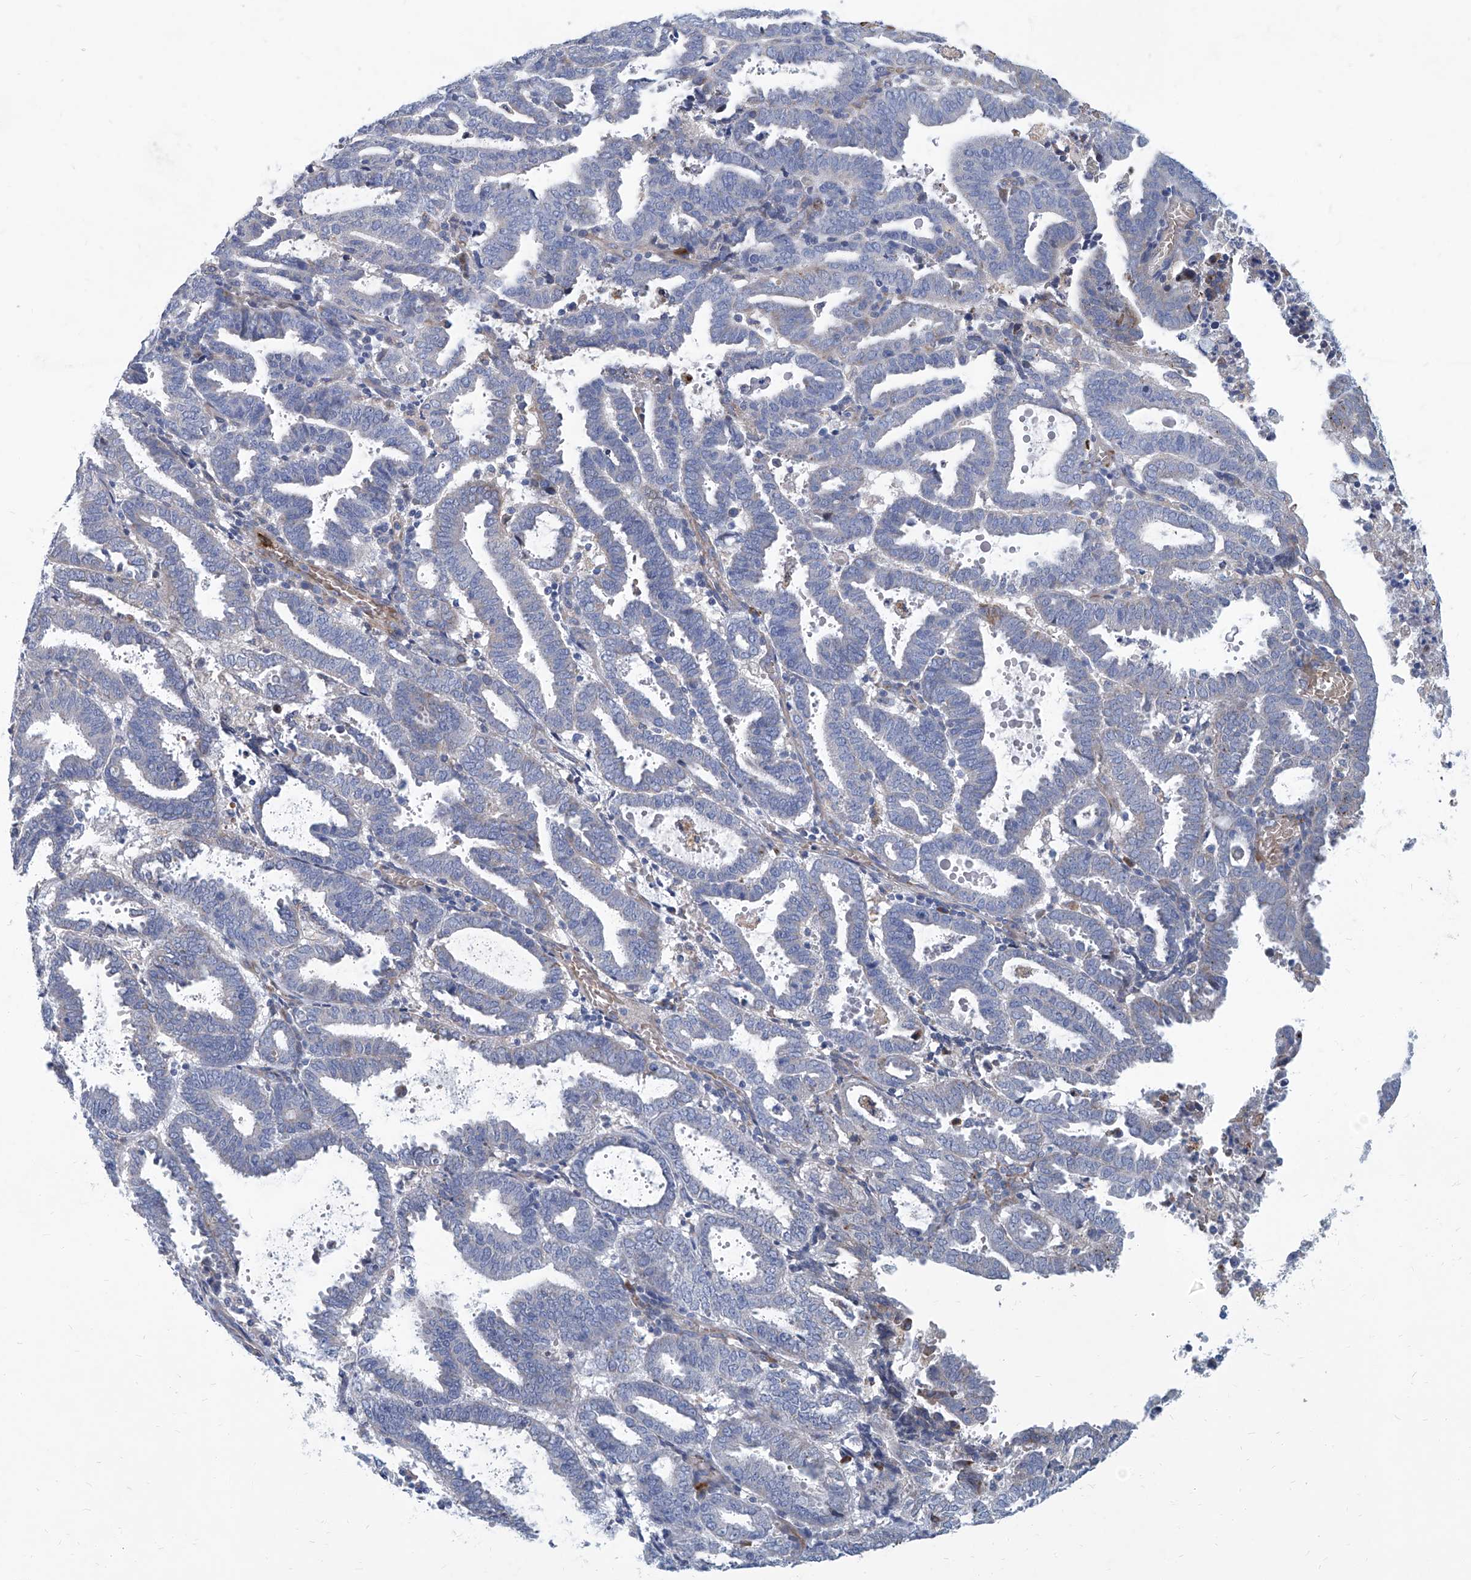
{"staining": {"intensity": "negative", "quantity": "none", "location": "none"}, "tissue": "endometrial cancer", "cell_type": "Tumor cells", "image_type": "cancer", "snomed": [{"axis": "morphology", "description": "Adenocarcinoma, NOS"}, {"axis": "topography", "description": "Uterus"}], "caption": "Photomicrograph shows no significant protein expression in tumor cells of adenocarcinoma (endometrial).", "gene": "FPR2", "patient": {"sex": "female", "age": 83}}